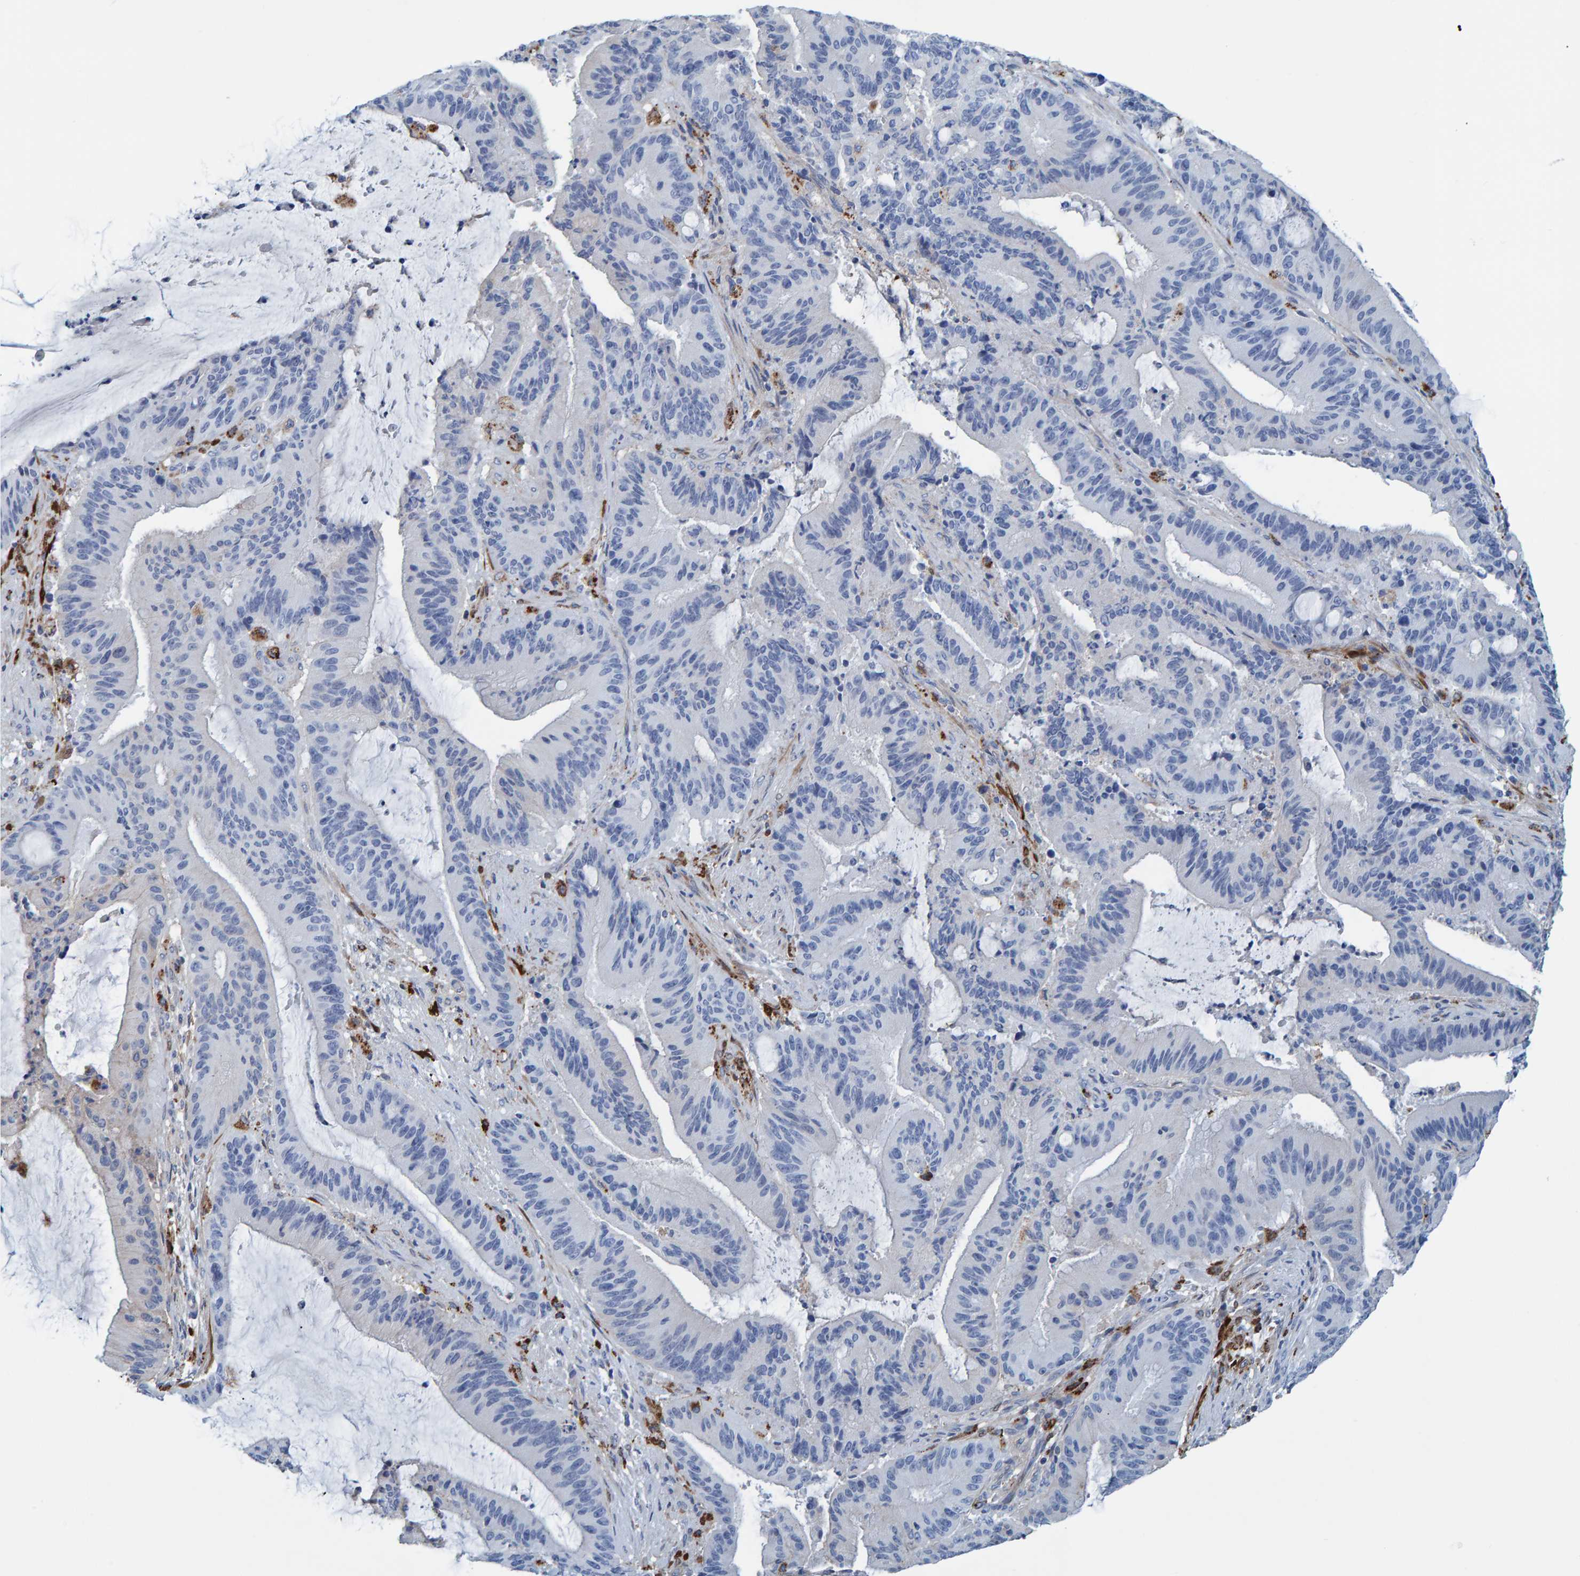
{"staining": {"intensity": "negative", "quantity": "none", "location": "none"}, "tissue": "liver cancer", "cell_type": "Tumor cells", "image_type": "cancer", "snomed": [{"axis": "morphology", "description": "Normal tissue, NOS"}, {"axis": "morphology", "description": "Cholangiocarcinoma"}, {"axis": "topography", "description": "Liver"}, {"axis": "topography", "description": "Peripheral nerve tissue"}], "caption": "DAB (3,3'-diaminobenzidine) immunohistochemical staining of liver cholangiocarcinoma displays no significant expression in tumor cells.", "gene": "IDO1", "patient": {"sex": "female", "age": 73}}